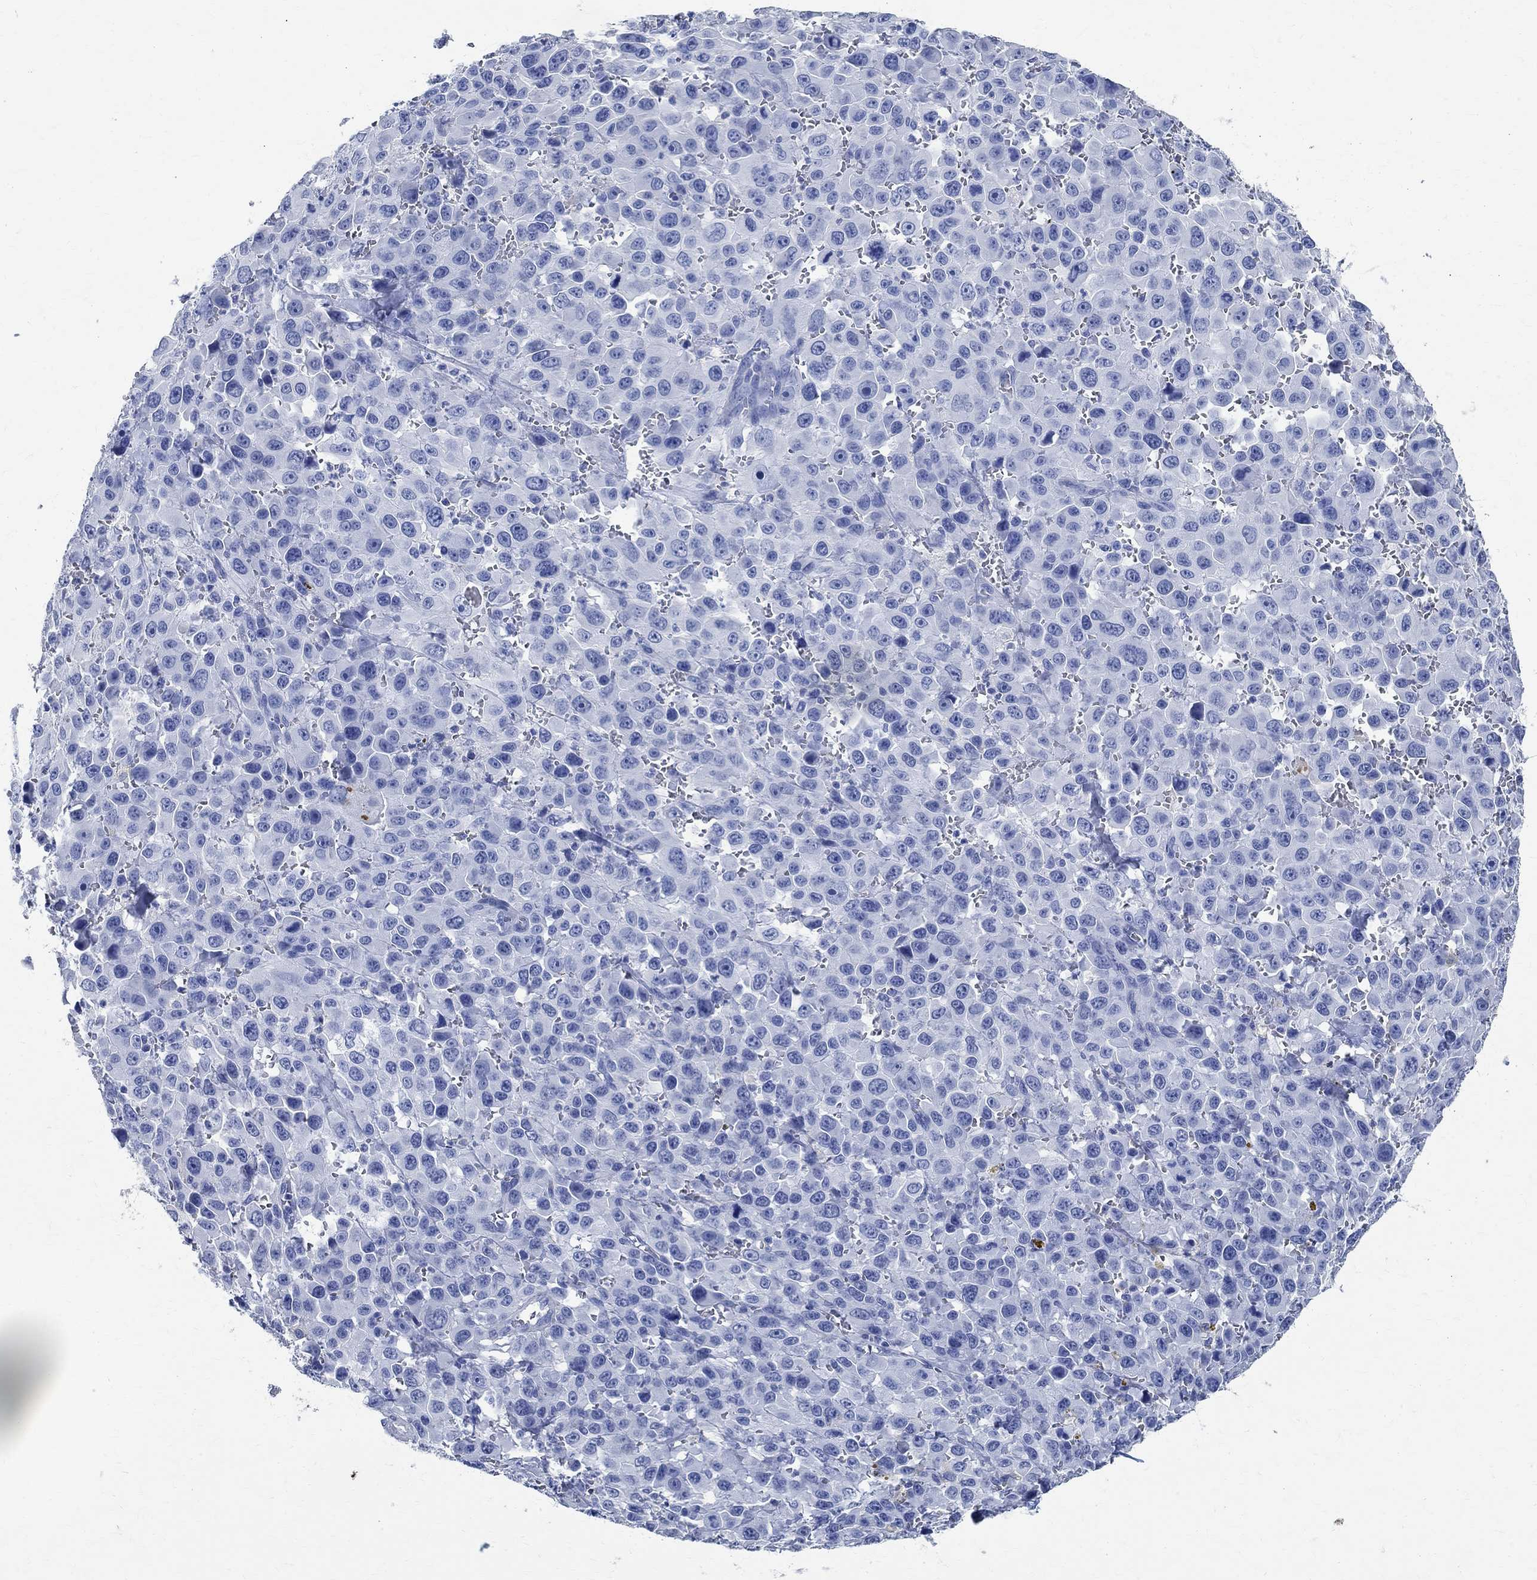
{"staining": {"intensity": "negative", "quantity": "none", "location": "none"}, "tissue": "melanoma", "cell_type": "Tumor cells", "image_type": "cancer", "snomed": [{"axis": "morphology", "description": "Malignant melanoma, NOS"}, {"axis": "topography", "description": "Skin"}], "caption": "Immunohistochemistry photomicrograph of neoplastic tissue: melanoma stained with DAB shows no significant protein expression in tumor cells.", "gene": "TMEM221", "patient": {"sex": "female", "age": 91}}